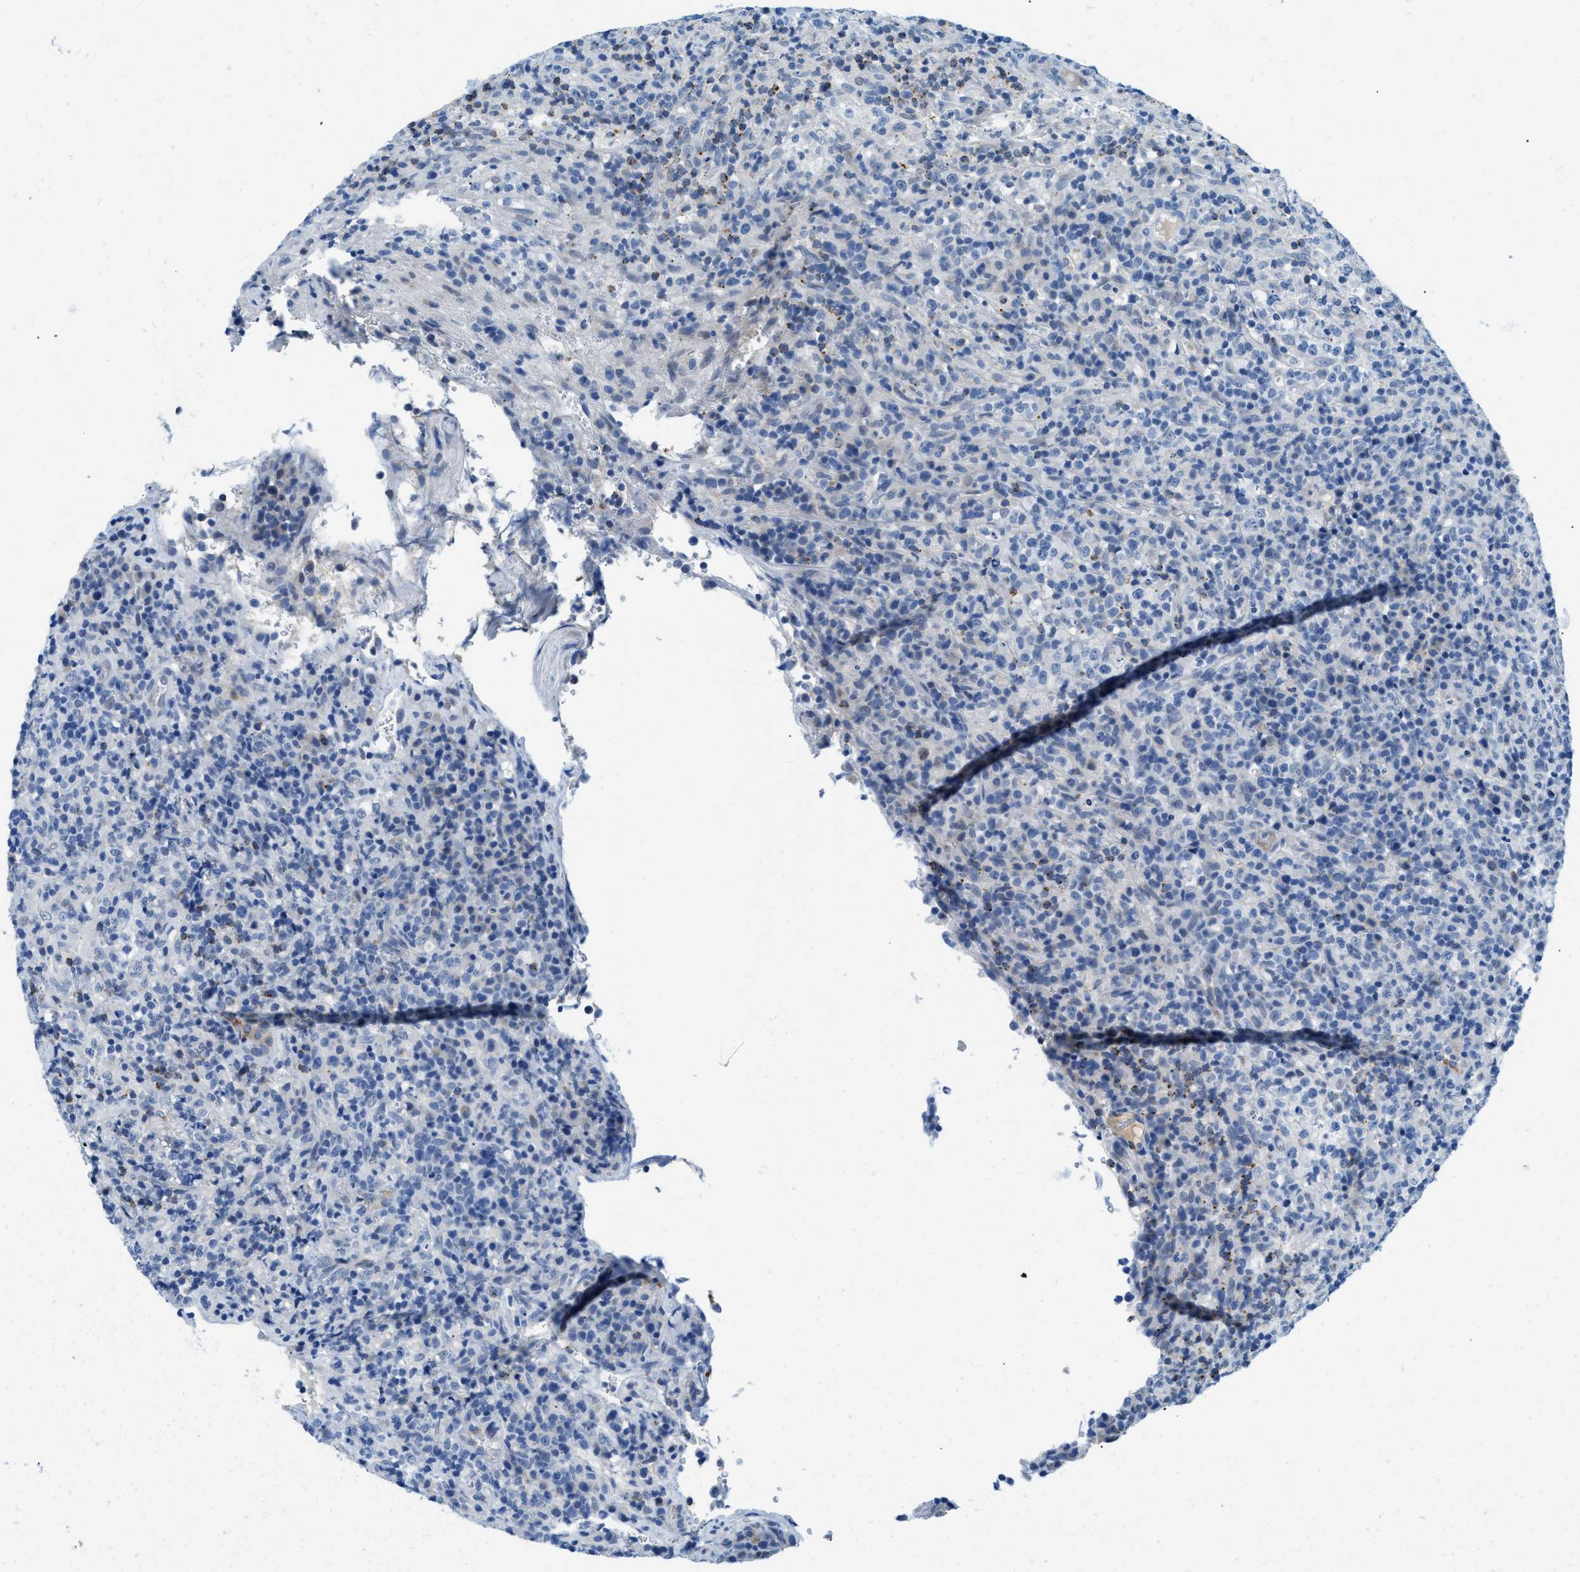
{"staining": {"intensity": "negative", "quantity": "none", "location": "none"}, "tissue": "lymphoma", "cell_type": "Tumor cells", "image_type": "cancer", "snomed": [{"axis": "morphology", "description": "Malignant lymphoma, non-Hodgkin's type, High grade"}, {"axis": "topography", "description": "Lymph node"}], "caption": "A high-resolution photomicrograph shows IHC staining of lymphoma, which displays no significant expression in tumor cells. Nuclei are stained in blue.", "gene": "TSPAN3", "patient": {"sex": "female", "age": 76}}